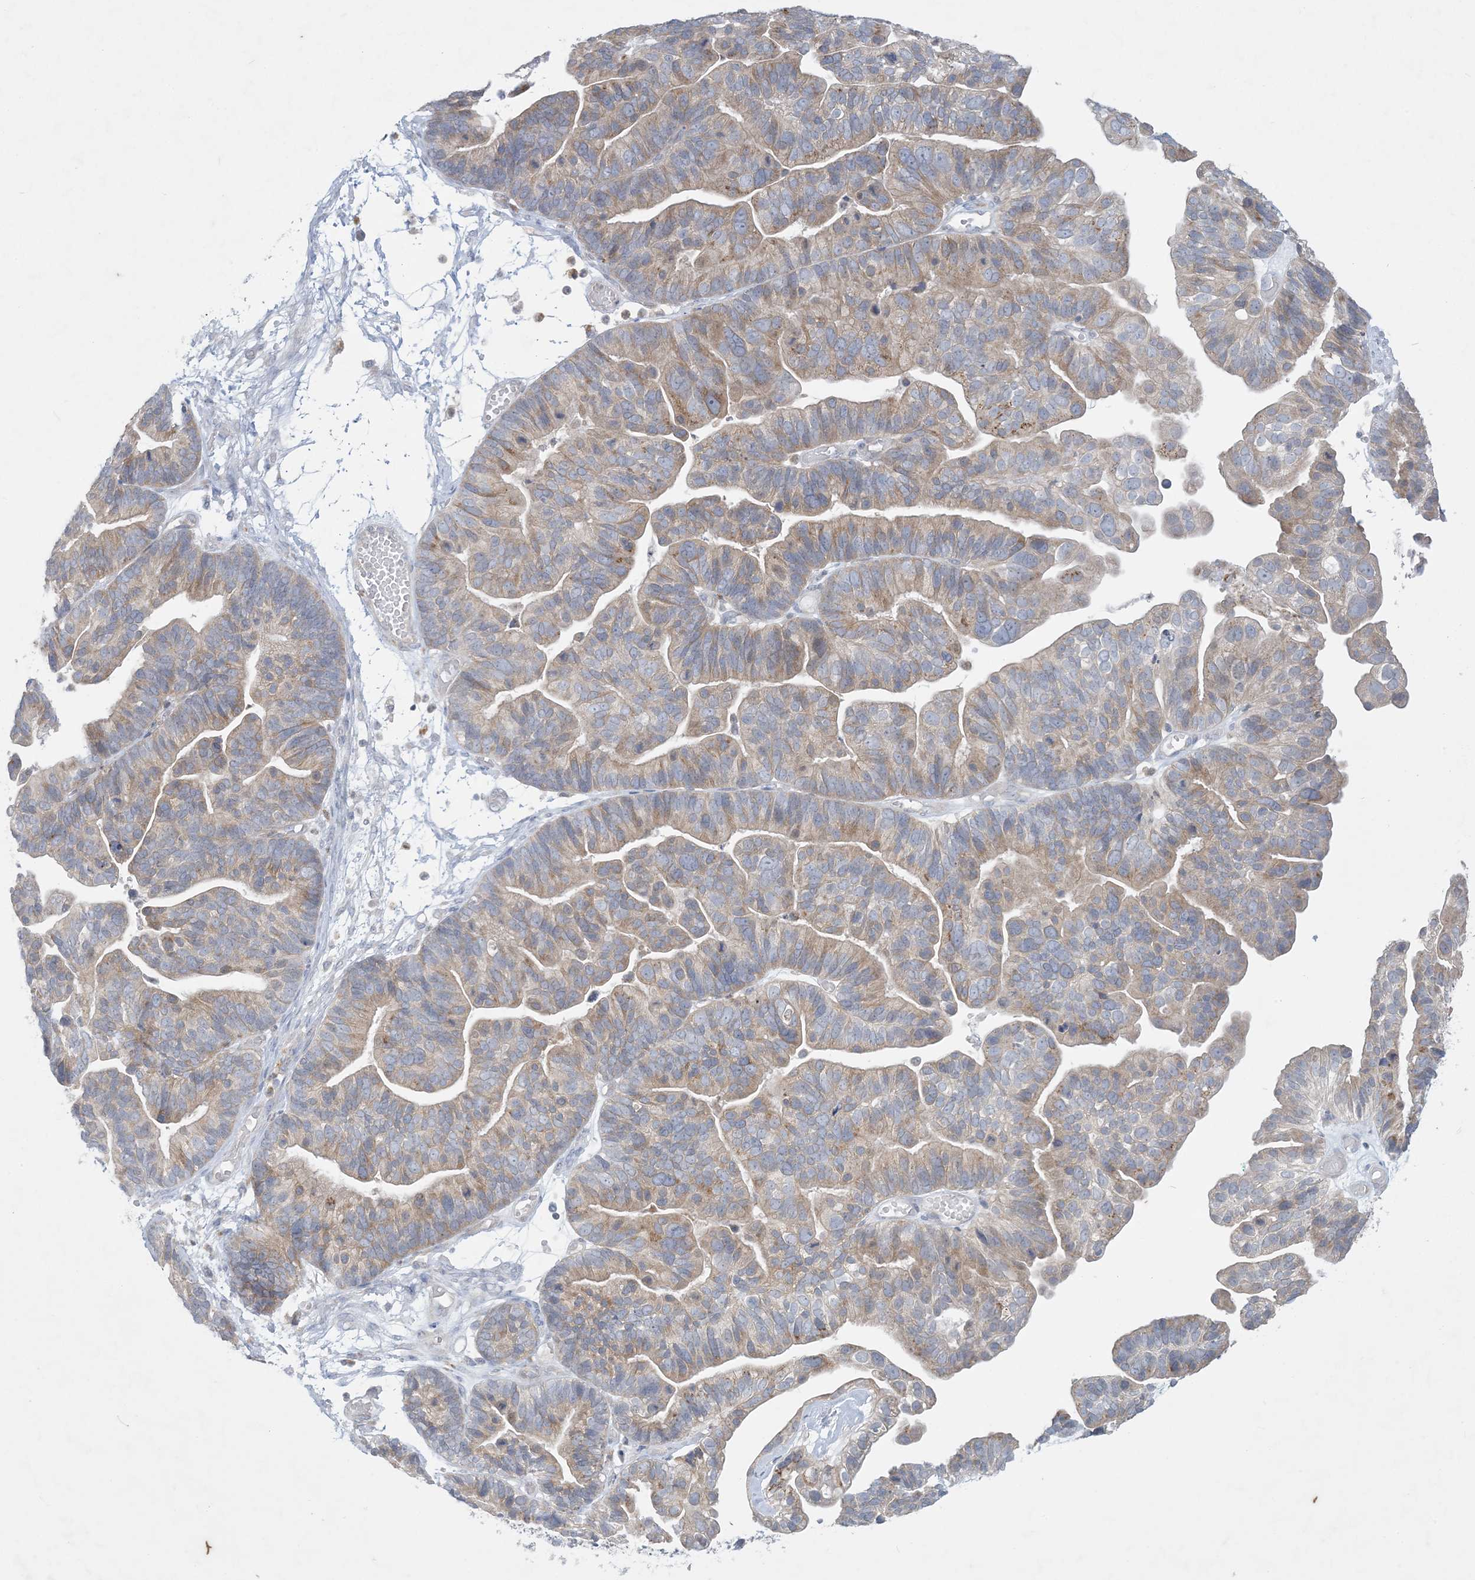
{"staining": {"intensity": "weak", "quantity": "25%-75%", "location": "cytoplasmic/membranous"}, "tissue": "ovarian cancer", "cell_type": "Tumor cells", "image_type": "cancer", "snomed": [{"axis": "morphology", "description": "Cystadenocarcinoma, serous, NOS"}, {"axis": "topography", "description": "Ovary"}], "caption": "Immunohistochemical staining of human ovarian serous cystadenocarcinoma shows low levels of weak cytoplasmic/membranous positivity in about 25%-75% of tumor cells.", "gene": "KIF3A", "patient": {"sex": "female", "age": 56}}